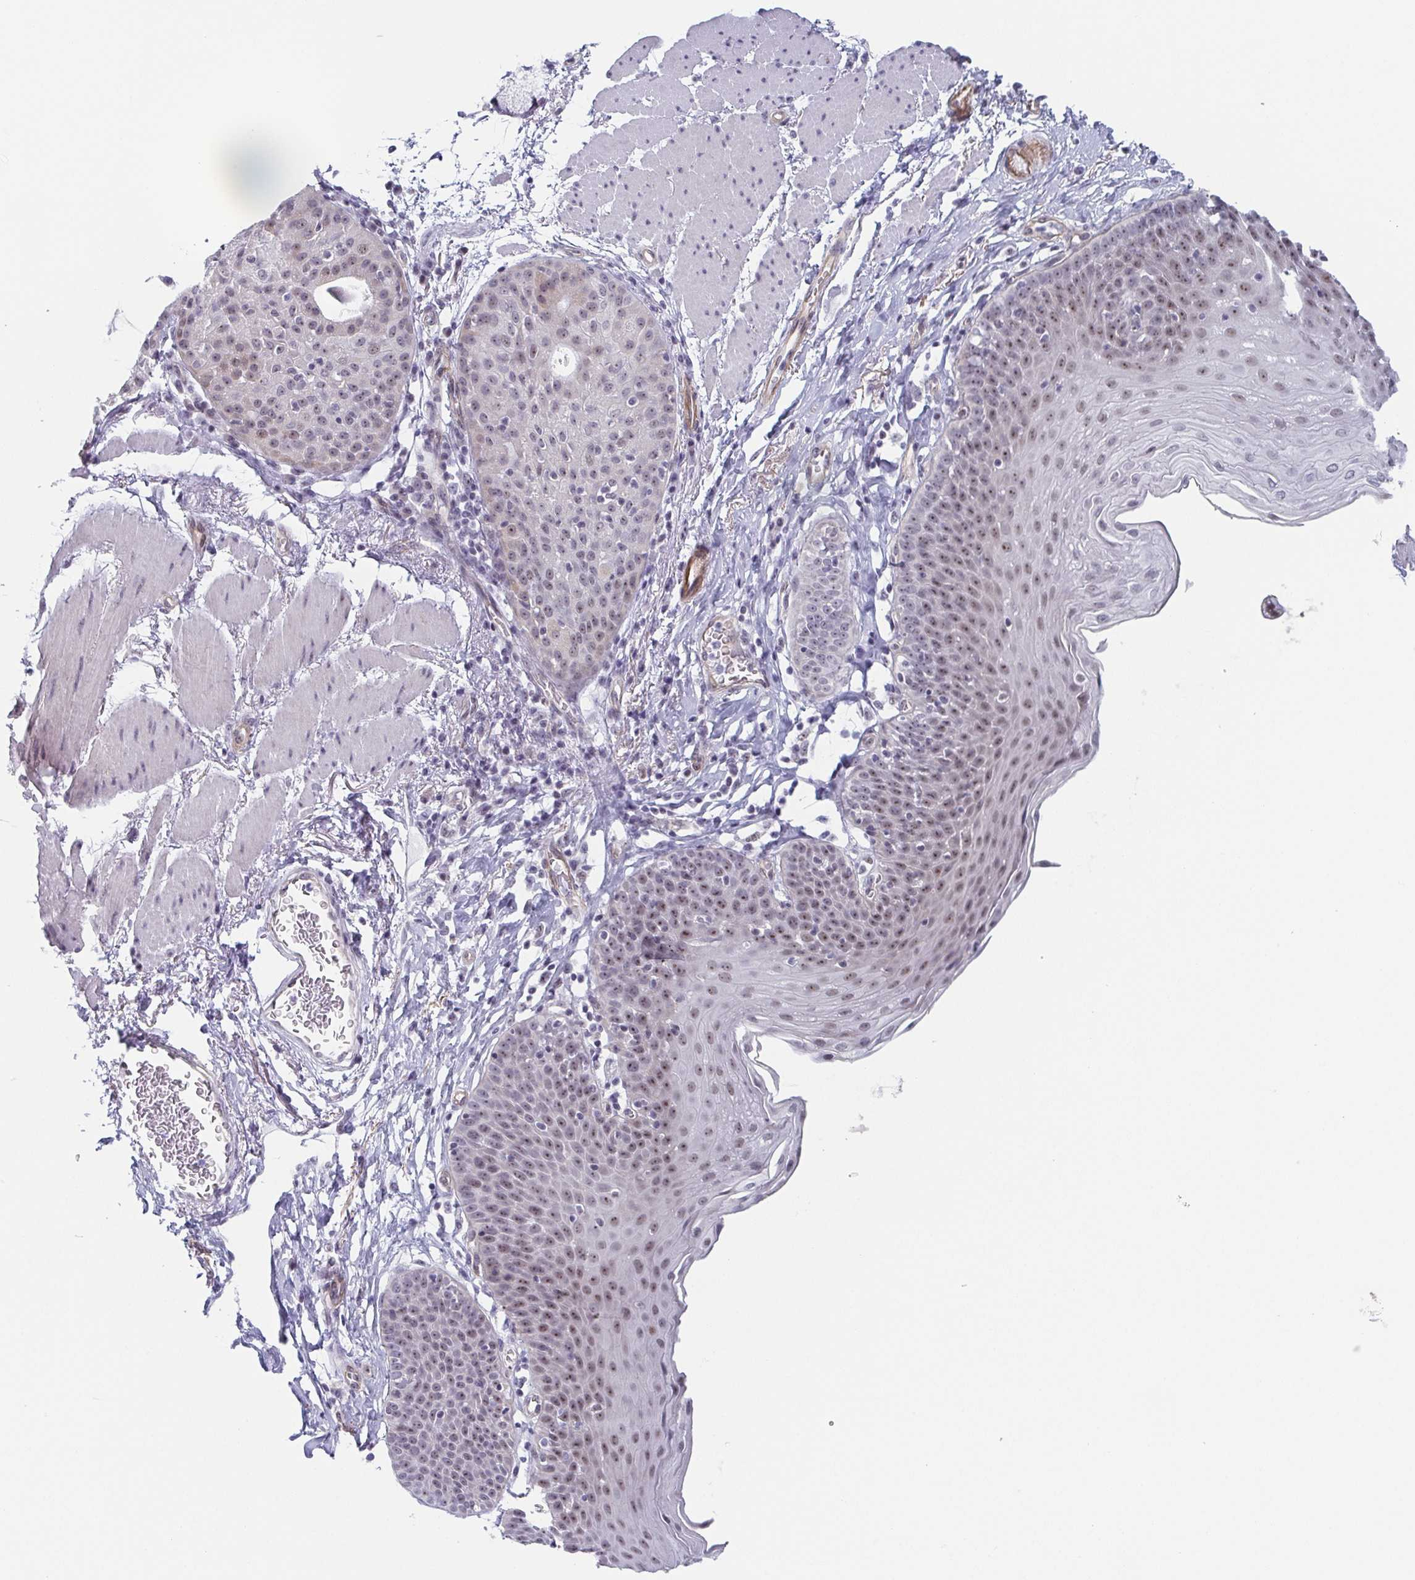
{"staining": {"intensity": "moderate", "quantity": "25%-75%", "location": "nuclear"}, "tissue": "esophagus", "cell_type": "Squamous epithelial cells", "image_type": "normal", "snomed": [{"axis": "morphology", "description": "Normal tissue, NOS"}, {"axis": "topography", "description": "Esophagus"}], "caption": "Moderate nuclear positivity for a protein is present in approximately 25%-75% of squamous epithelial cells of unremarkable esophagus using IHC.", "gene": "EXOSC7", "patient": {"sex": "female", "age": 81}}